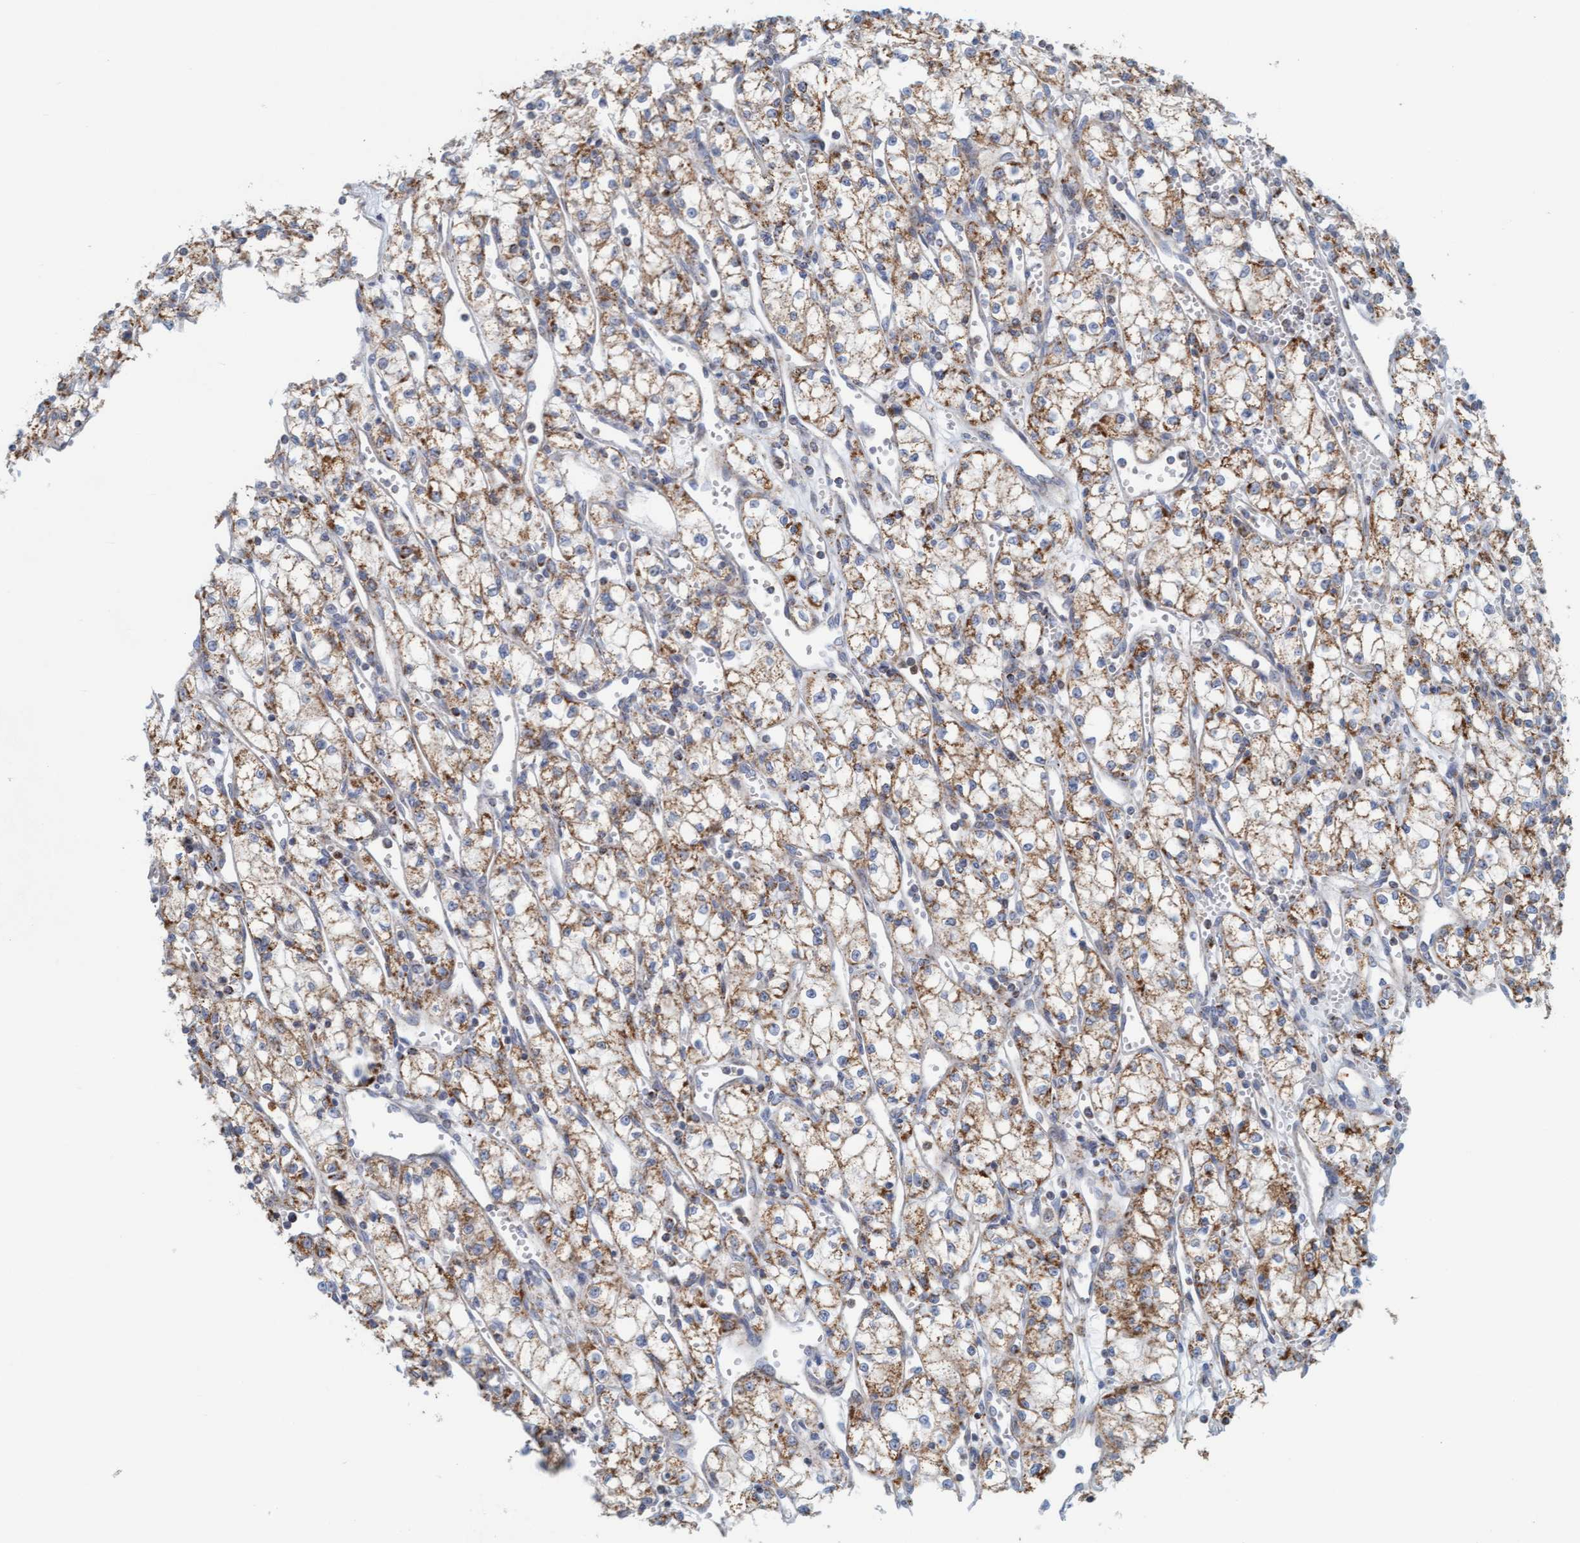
{"staining": {"intensity": "moderate", "quantity": ">75%", "location": "cytoplasmic/membranous"}, "tissue": "renal cancer", "cell_type": "Tumor cells", "image_type": "cancer", "snomed": [{"axis": "morphology", "description": "Adenocarcinoma, NOS"}, {"axis": "topography", "description": "Kidney"}], "caption": "Renal cancer (adenocarcinoma) stained with DAB (3,3'-diaminobenzidine) immunohistochemistry (IHC) demonstrates medium levels of moderate cytoplasmic/membranous staining in about >75% of tumor cells.", "gene": "B9D1", "patient": {"sex": "male", "age": 59}}